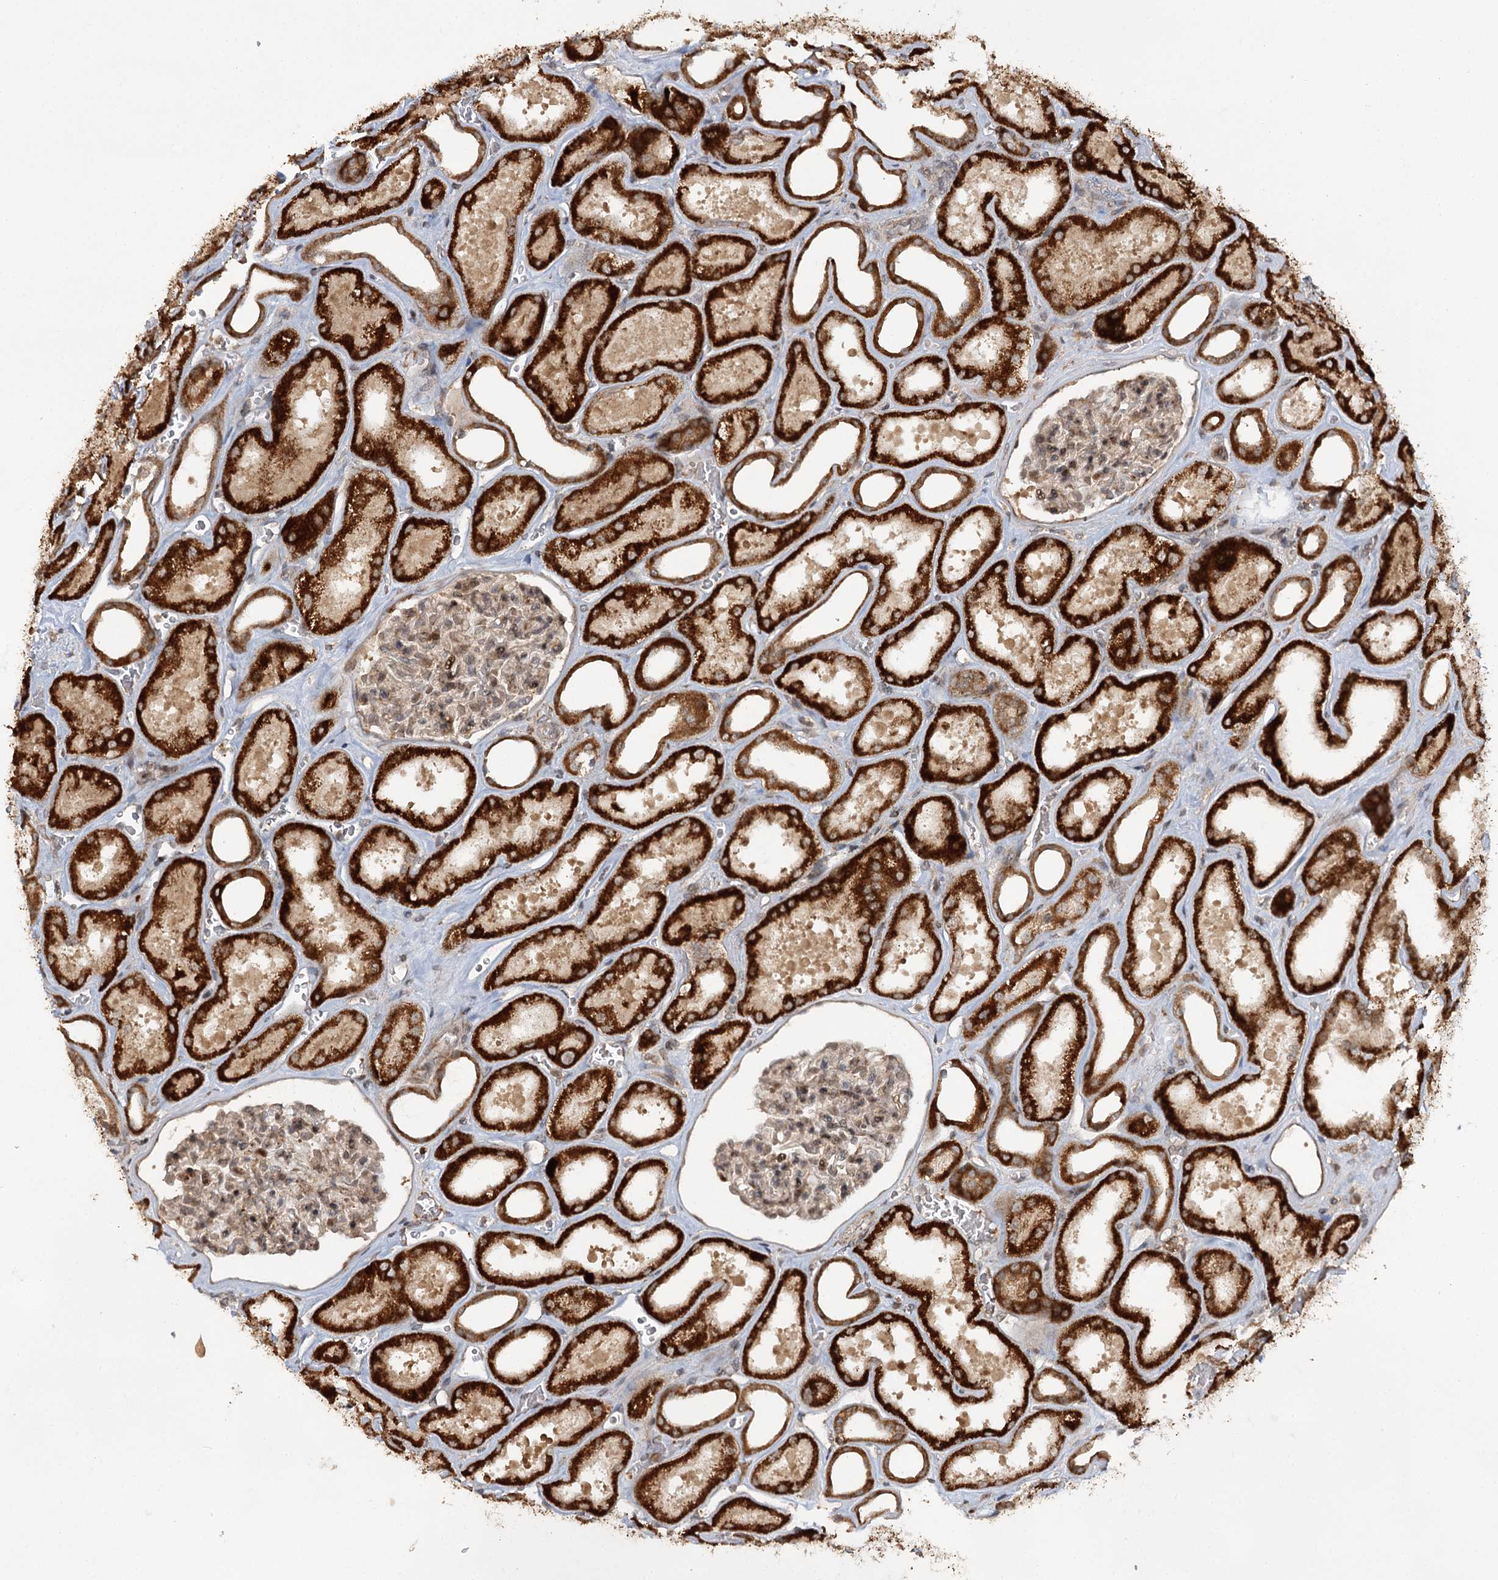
{"staining": {"intensity": "weak", "quantity": "25%-75%", "location": "cytoplasmic/membranous"}, "tissue": "kidney", "cell_type": "Cells in glomeruli", "image_type": "normal", "snomed": [{"axis": "morphology", "description": "Normal tissue, NOS"}, {"axis": "morphology", "description": "Adenocarcinoma, NOS"}, {"axis": "topography", "description": "Kidney"}], "caption": "Immunohistochemical staining of benign kidney exhibits low levels of weak cytoplasmic/membranous expression in about 25%-75% of cells in glomeruli.", "gene": "ZNRF3", "patient": {"sex": "female", "age": 68}}